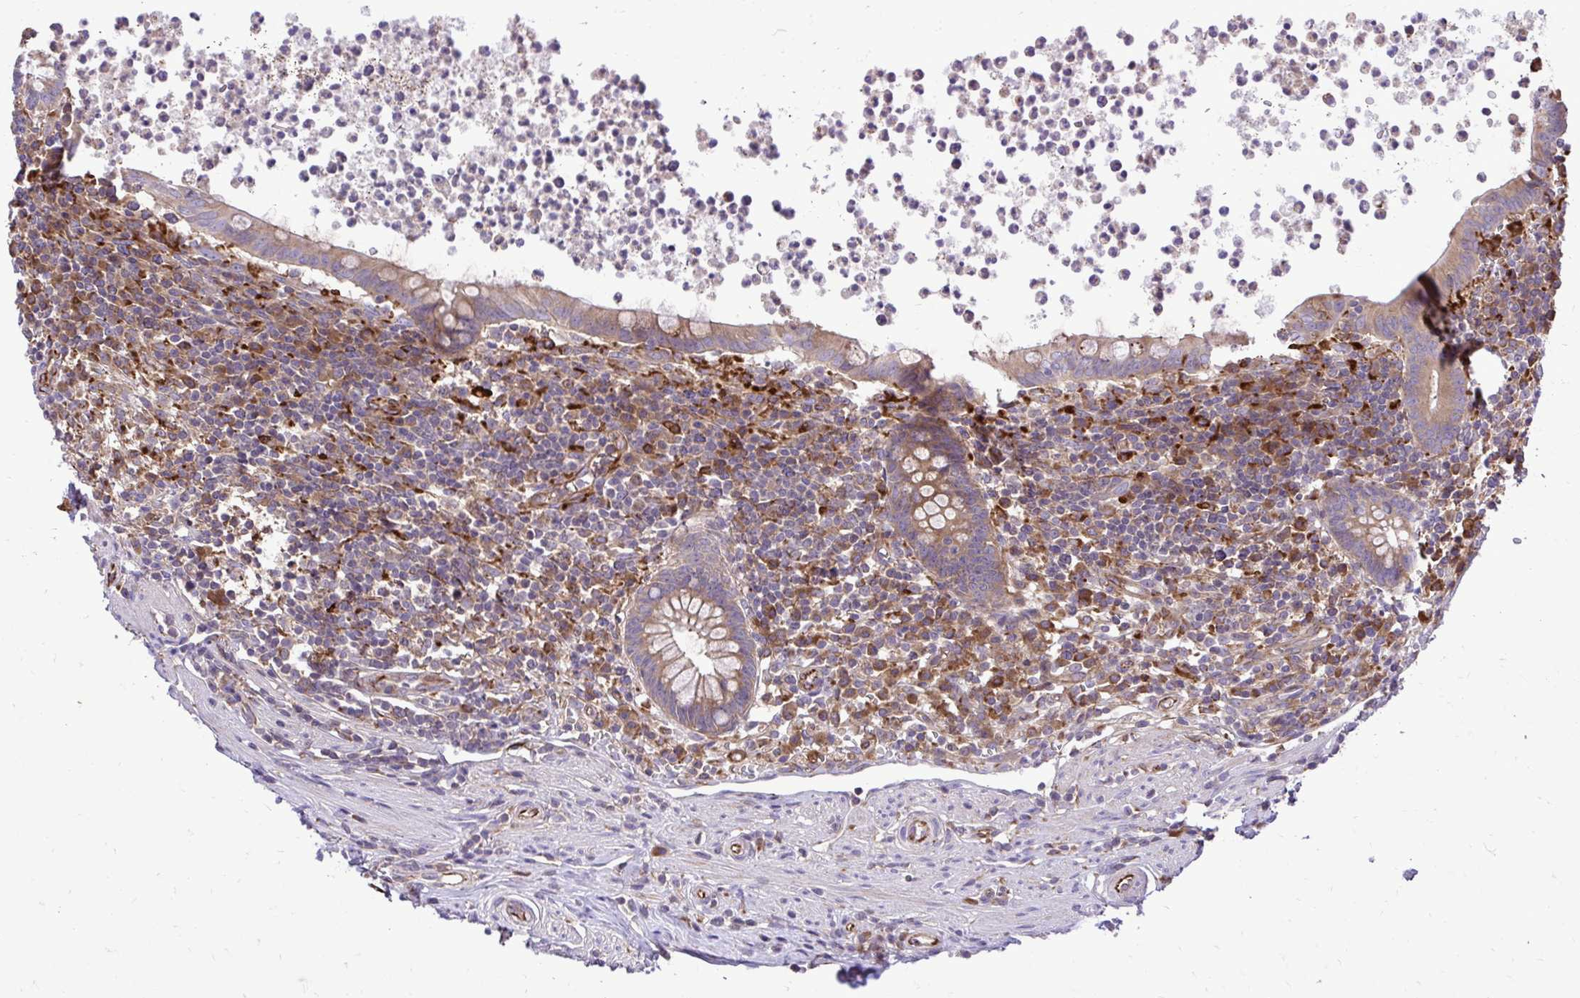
{"staining": {"intensity": "weak", "quantity": ">75%", "location": "cytoplasmic/membranous"}, "tissue": "appendix", "cell_type": "Glandular cells", "image_type": "normal", "snomed": [{"axis": "morphology", "description": "Normal tissue, NOS"}, {"axis": "topography", "description": "Appendix"}], "caption": "Immunohistochemistry (IHC) of unremarkable human appendix demonstrates low levels of weak cytoplasmic/membranous positivity in about >75% of glandular cells.", "gene": "PAIP2", "patient": {"sex": "female", "age": 56}}